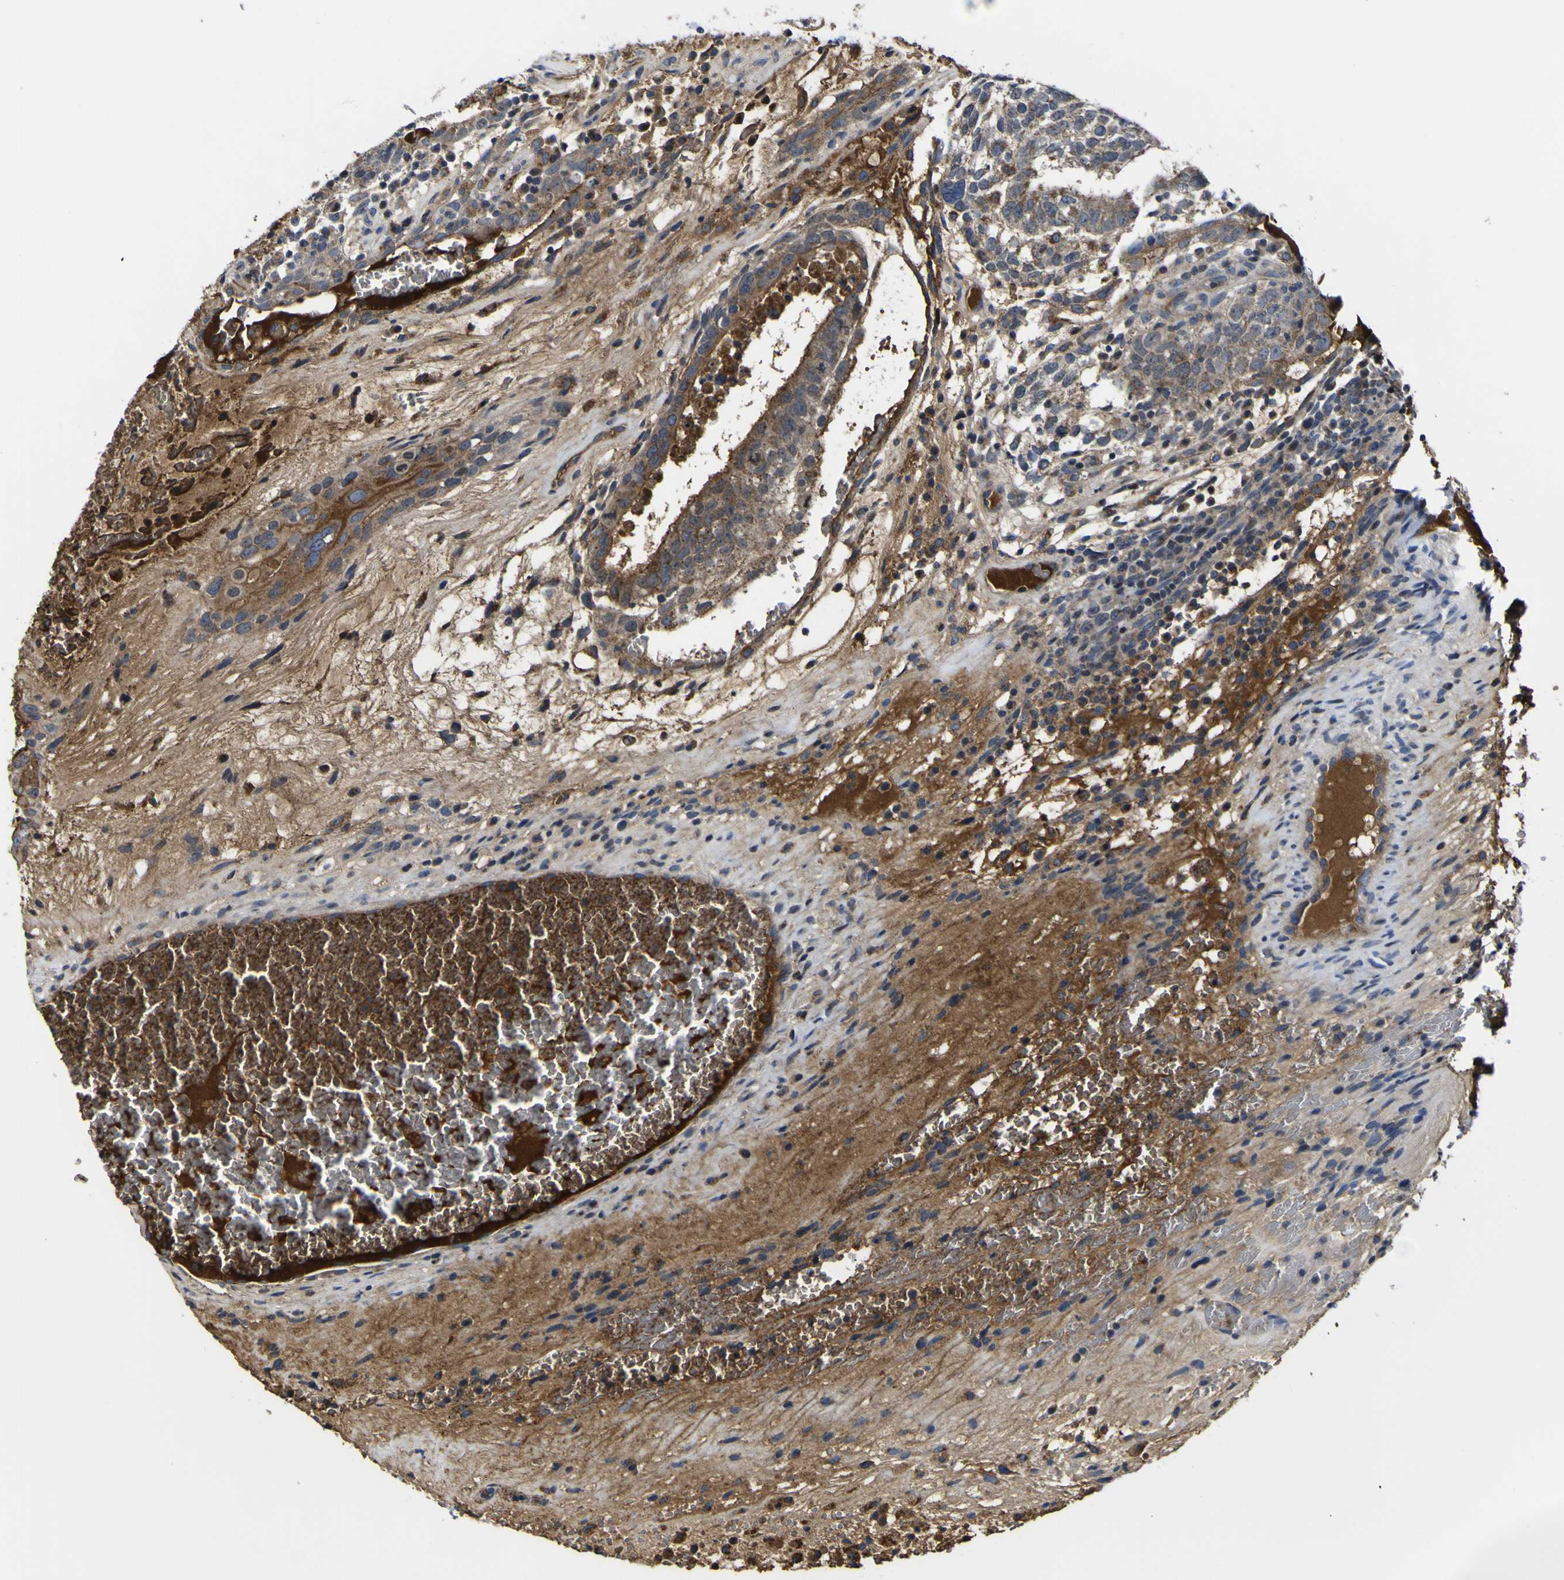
{"staining": {"intensity": "moderate", "quantity": ">75%", "location": "cytoplasmic/membranous"}, "tissue": "testis cancer", "cell_type": "Tumor cells", "image_type": "cancer", "snomed": [{"axis": "morphology", "description": "Seminoma, NOS"}, {"axis": "morphology", "description": "Carcinoma, Embryonal, NOS"}, {"axis": "topography", "description": "Testis"}], "caption": "Immunohistochemical staining of human seminoma (testis) exhibits medium levels of moderate cytoplasmic/membranous protein expression in approximately >75% of tumor cells.", "gene": "CCDC90B", "patient": {"sex": "male", "age": 52}}